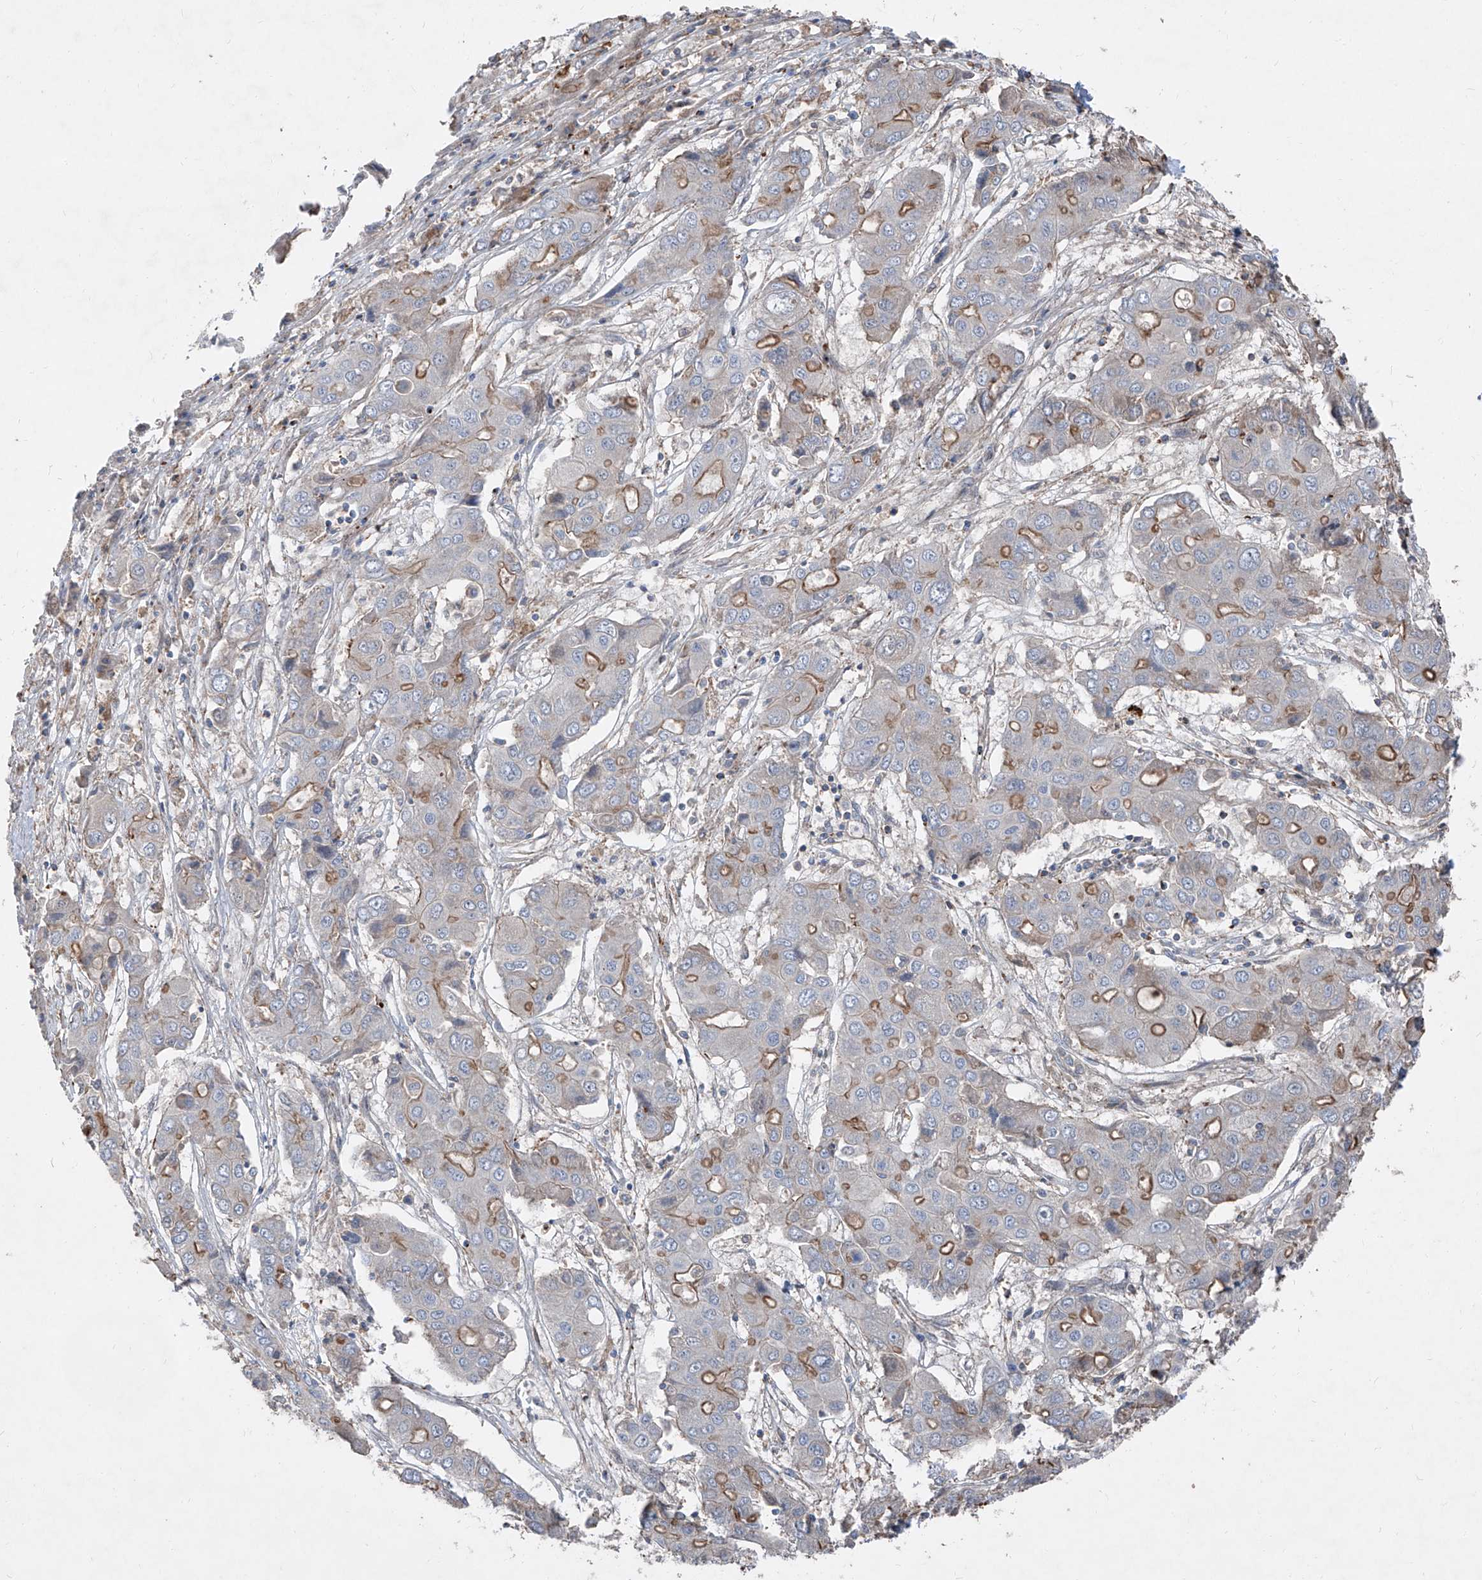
{"staining": {"intensity": "moderate", "quantity": "<25%", "location": "cytoplasmic/membranous"}, "tissue": "liver cancer", "cell_type": "Tumor cells", "image_type": "cancer", "snomed": [{"axis": "morphology", "description": "Cholangiocarcinoma"}, {"axis": "topography", "description": "Liver"}], "caption": "A low amount of moderate cytoplasmic/membranous expression is seen in about <25% of tumor cells in cholangiocarcinoma (liver) tissue. Nuclei are stained in blue.", "gene": "UFD1", "patient": {"sex": "male", "age": 67}}